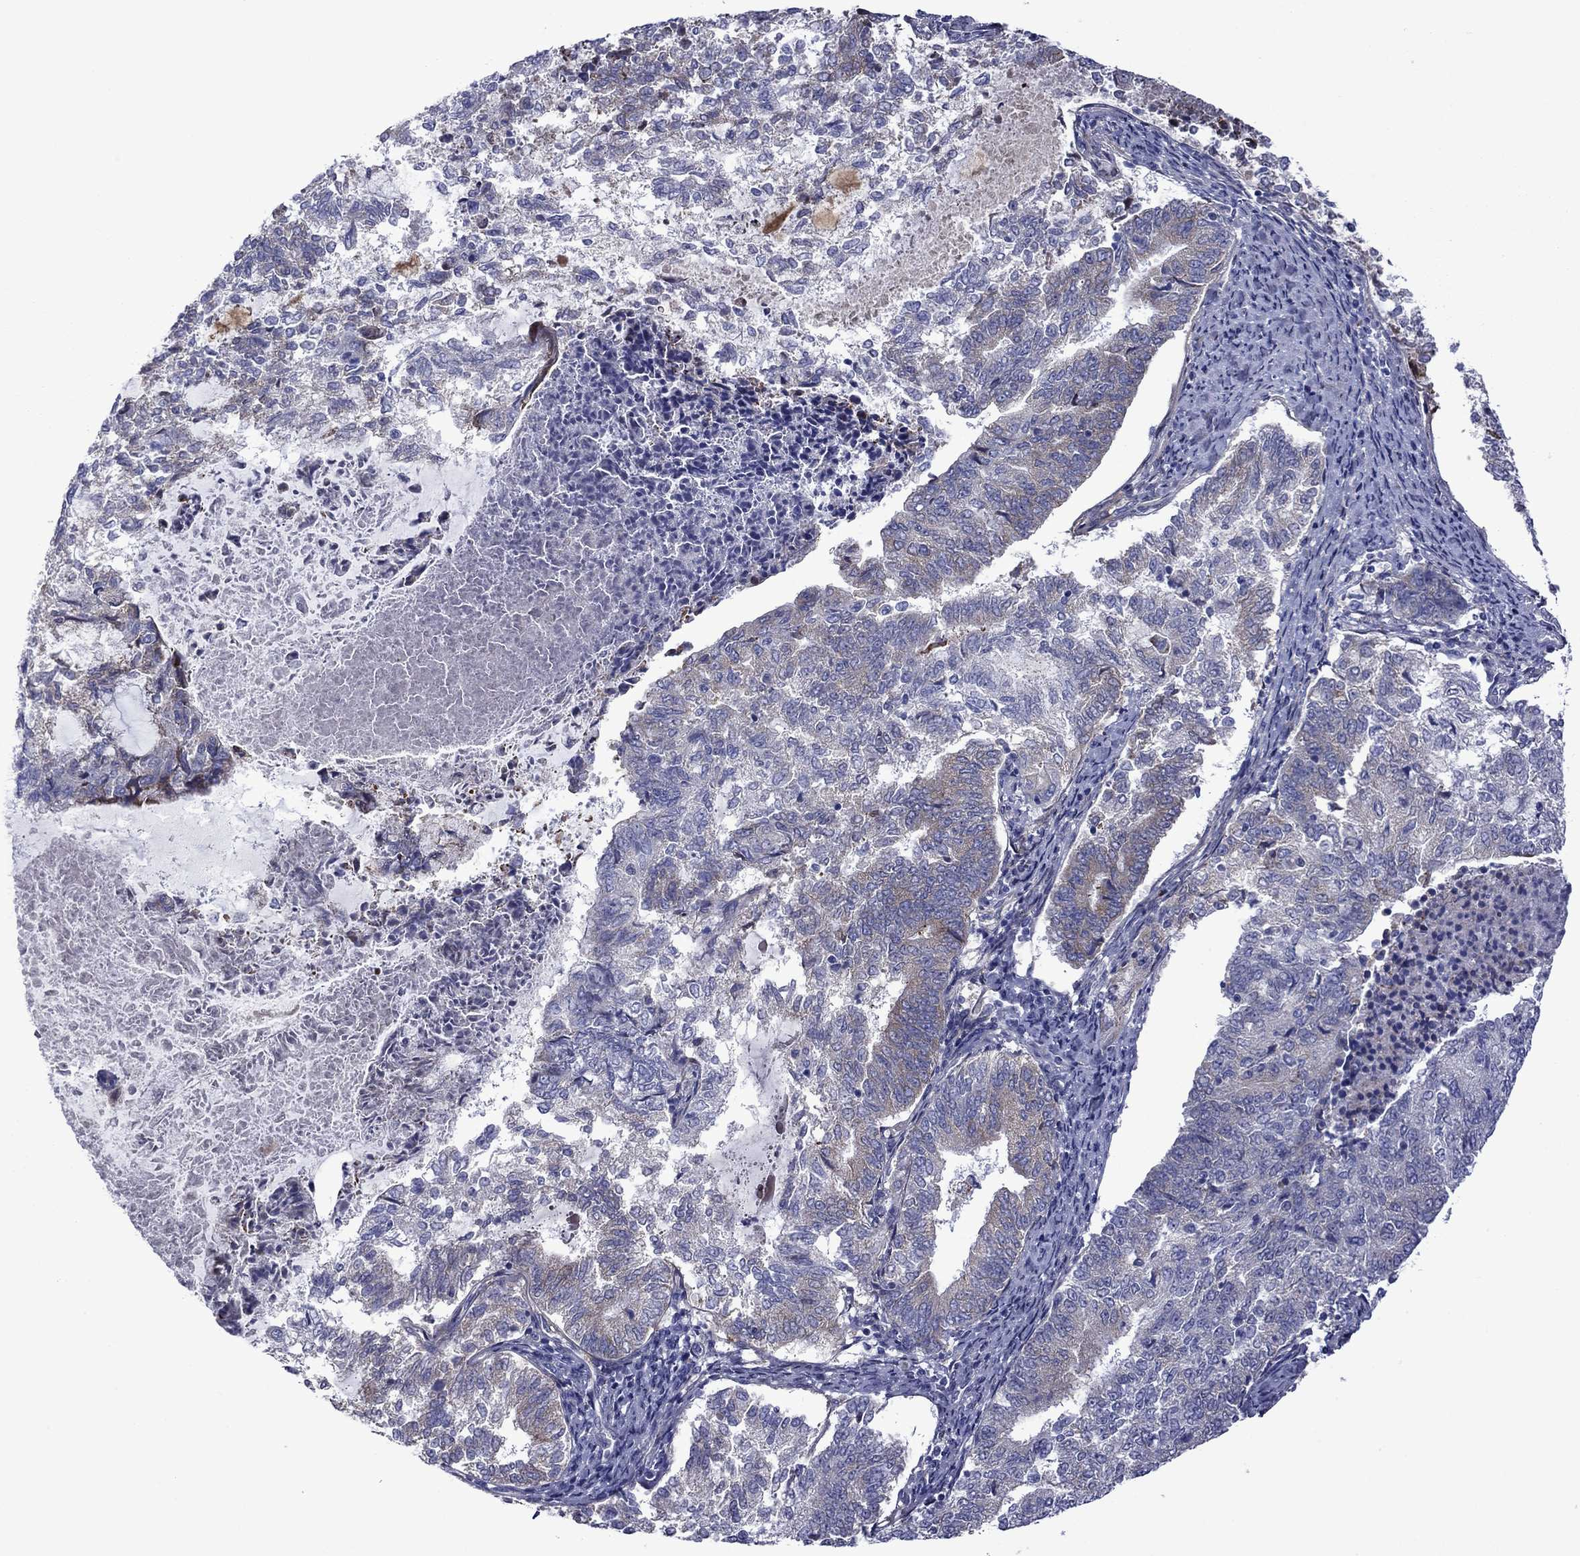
{"staining": {"intensity": "negative", "quantity": "none", "location": "none"}, "tissue": "endometrial cancer", "cell_type": "Tumor cells", "image_type": "cancer", "snomed": [{"axis": "morphology", "description": "Adenocarcinoma, NOS"}, {"axis": "topography", "description": "Endometrium"}], "caption": "DAB immunohistochemical staining of human endometrial cancer (adenocarcinoma) reveals no significant staining in tumor cells. (DAB (3,3'-diaminobenzidine) IHC, high magnification).", "gene": "HSPG2", "patient": {"sex": "female", "age": 65}}